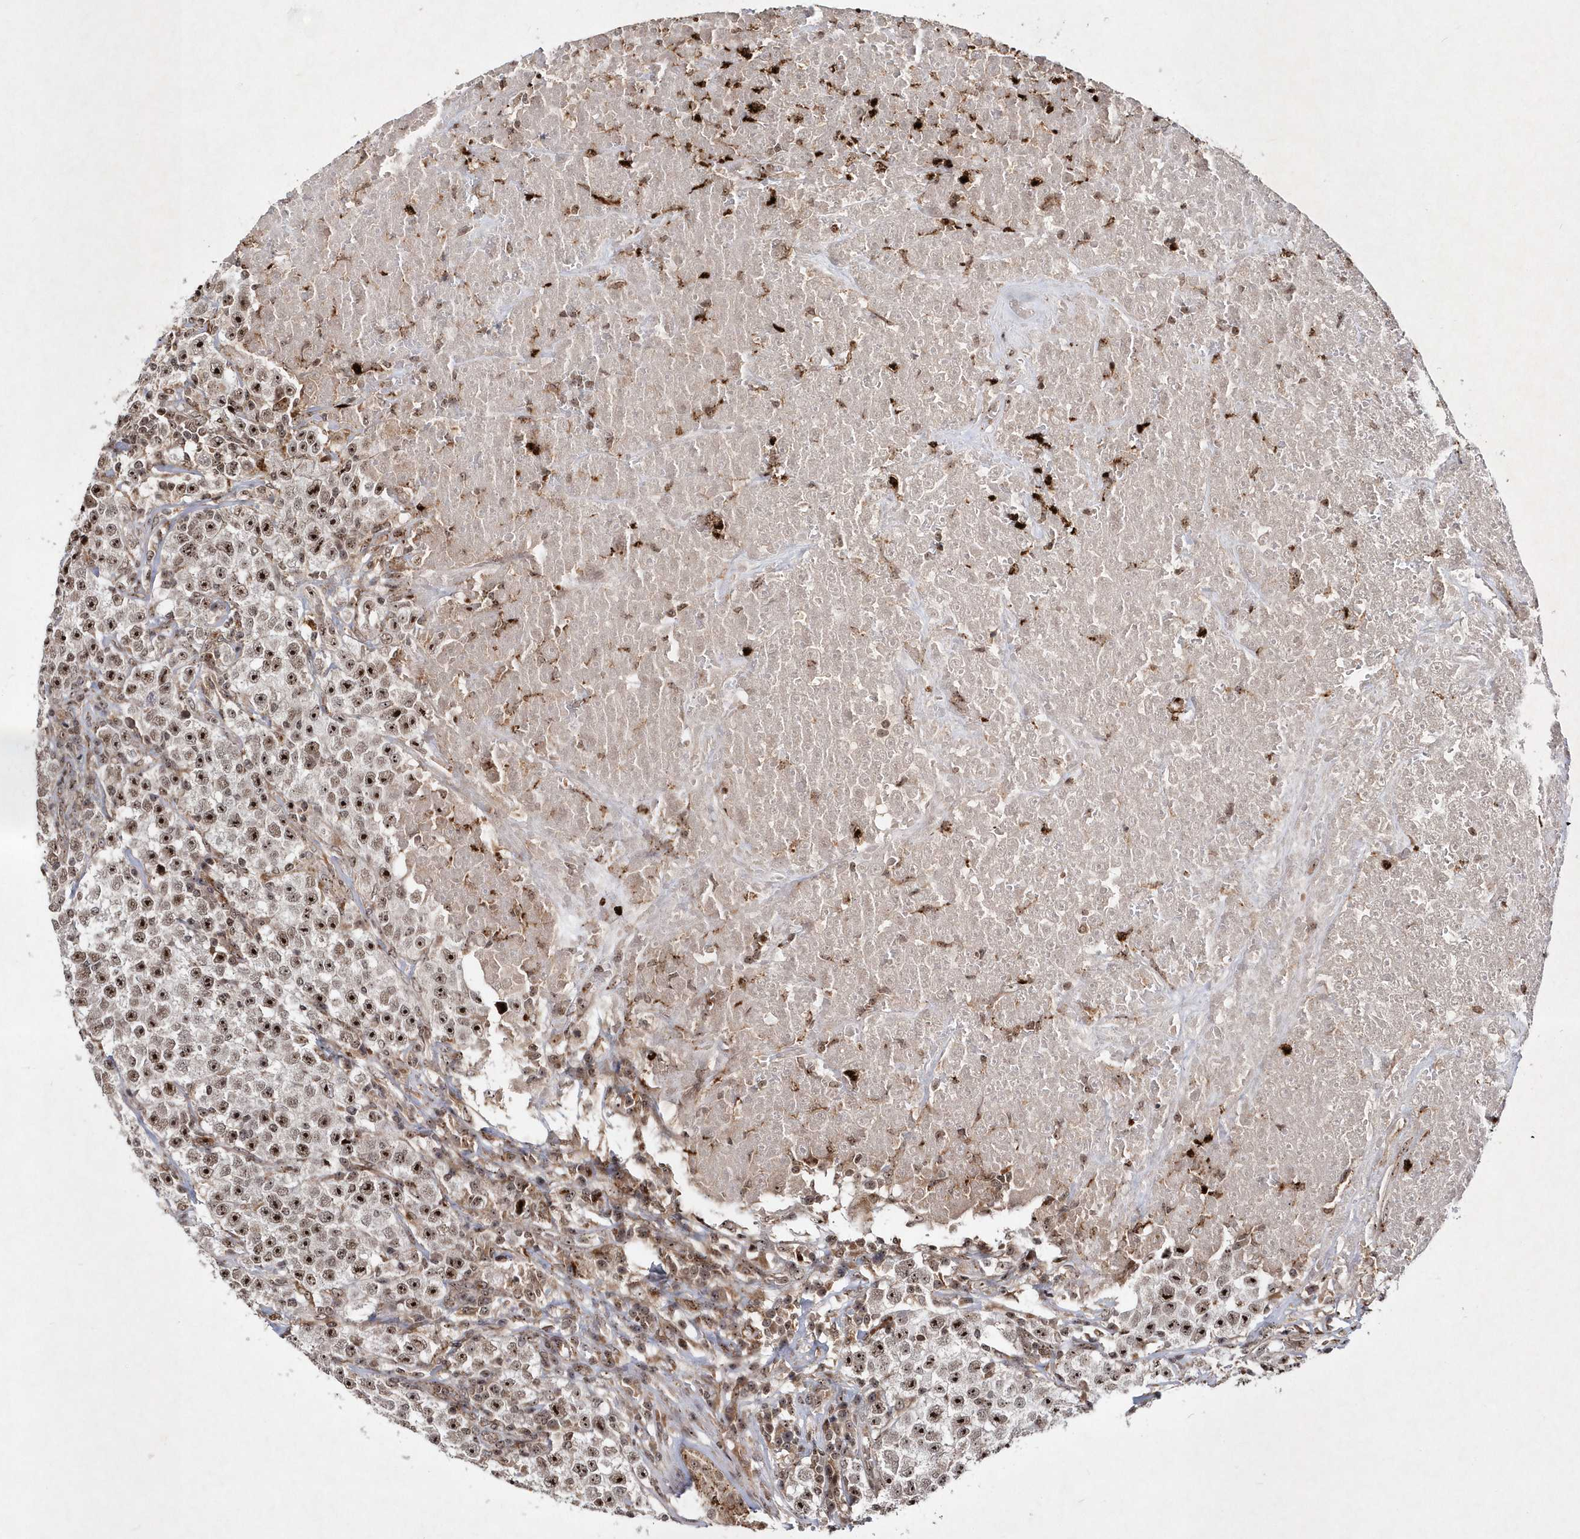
{"staining": {"intensity": "strong", "quantity": ">75%", "location": "nuclear"}, "tissue": "testis cancer", "cell_type": "Tumor cells", "image_type": "cancer", "snomed": [{"axis": "morphology", "description": "Seminoma, NOS"}, {"axis": "topography", "description": "Testis"}], "caption": "Testis seminoma tissue displays strong nuclear positivity in approximately >75% of tumor cells, visualized by immunohistochemistry.", "gene": "SOWAHB", "patient": {"sex": "male", "age": 22}}